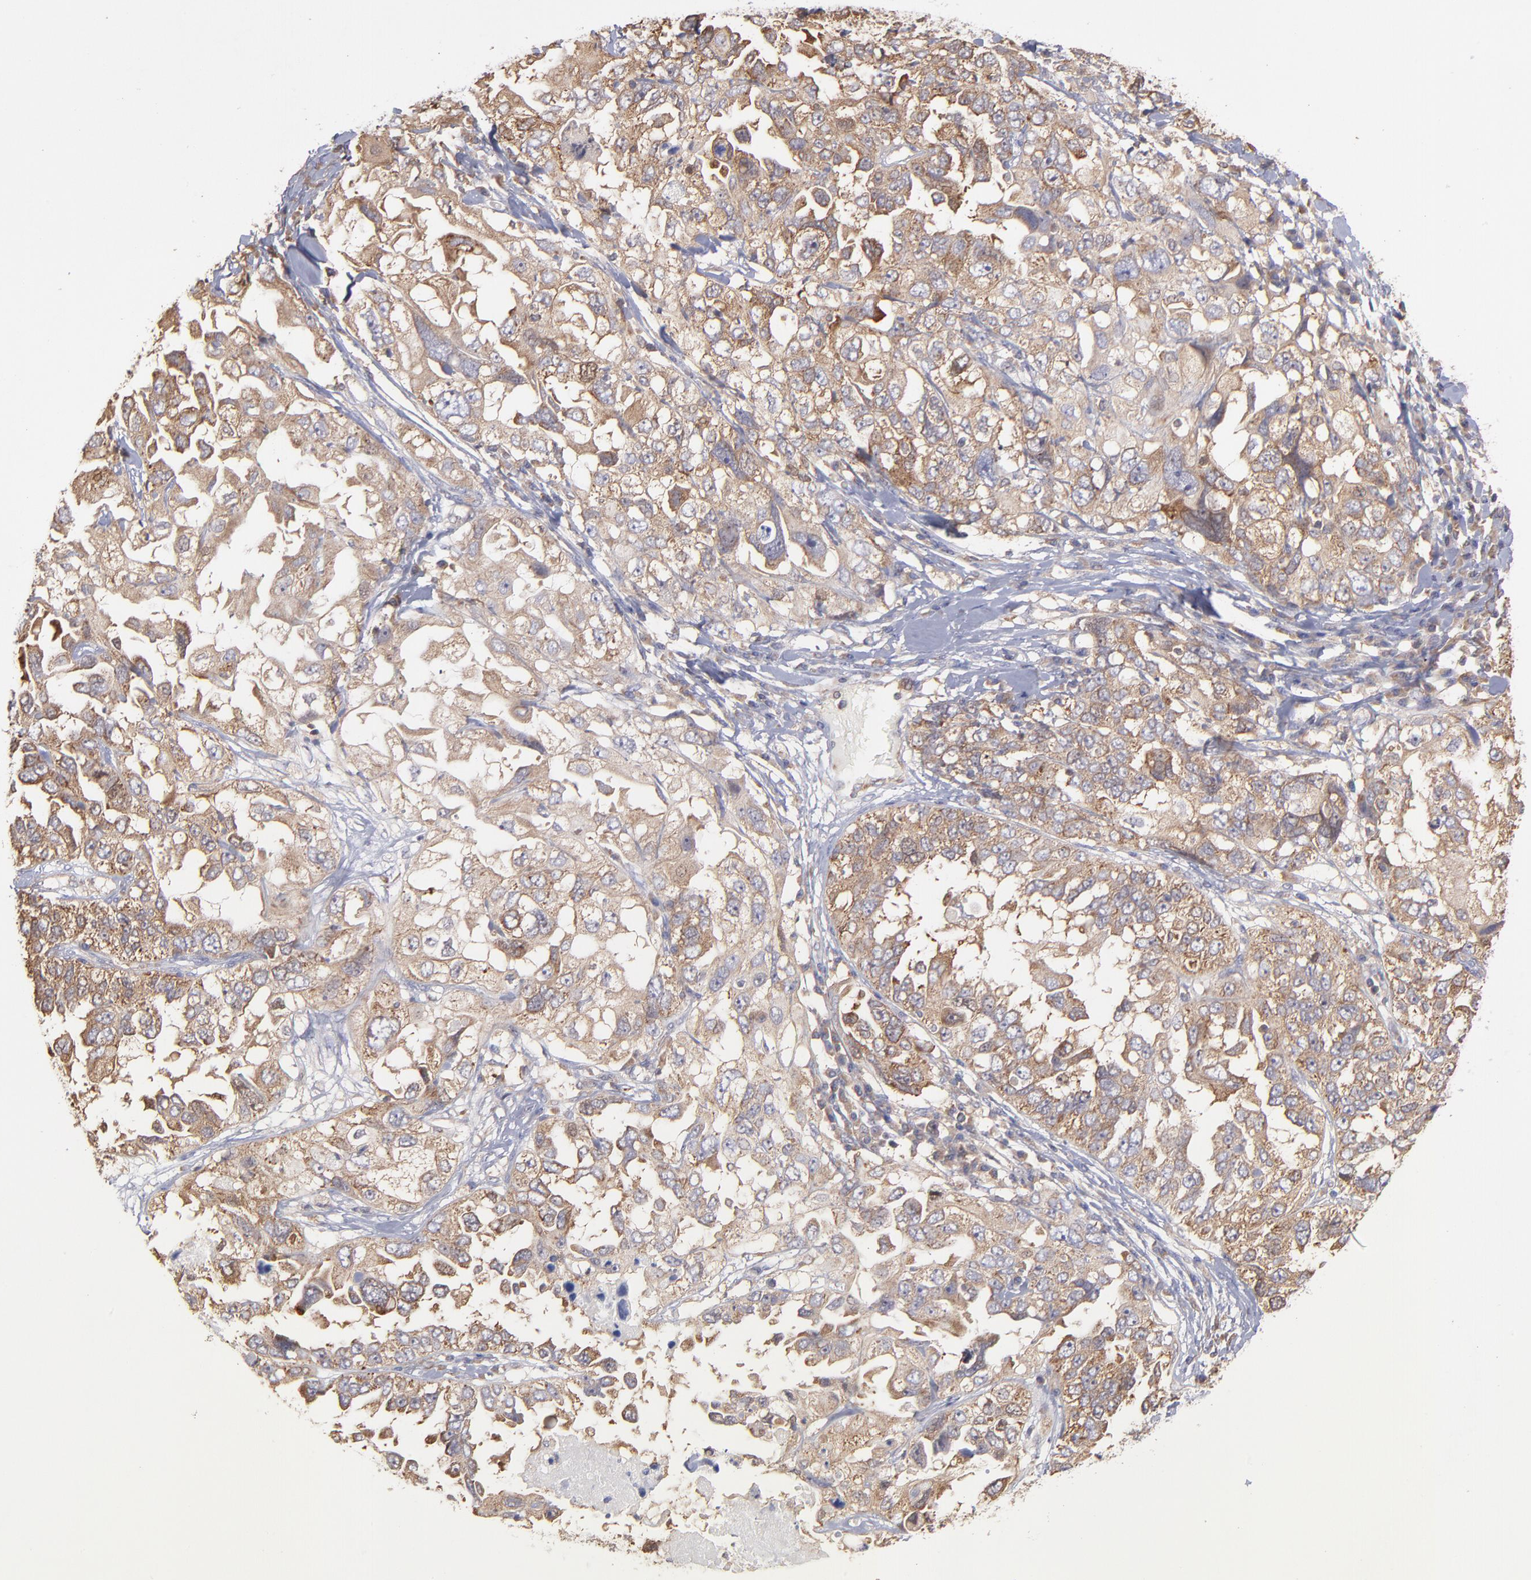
{"staining": {"intensity": "weak", "quantity": ">75%", "location": "cytoplasmic/membranous"}, "tissue": "ovarian cancer", "cell_type": "Tumor cells", "image_type": "cancer", "snomed": [{"axis": "morphology", "description": "Cystadenocarcinoma, serous, NOS"}, {"axis": "topography", "description": "Ovary"}], "caption": "Protein staining by IHC shows weak cytoplasmic/membranous positivity in approximately >75% of tumor cells in ovarian cancer (serous cystadenocarcinoma).", "gene": "MAPRE1", "patient": {"sex": "female", "age": 82}}